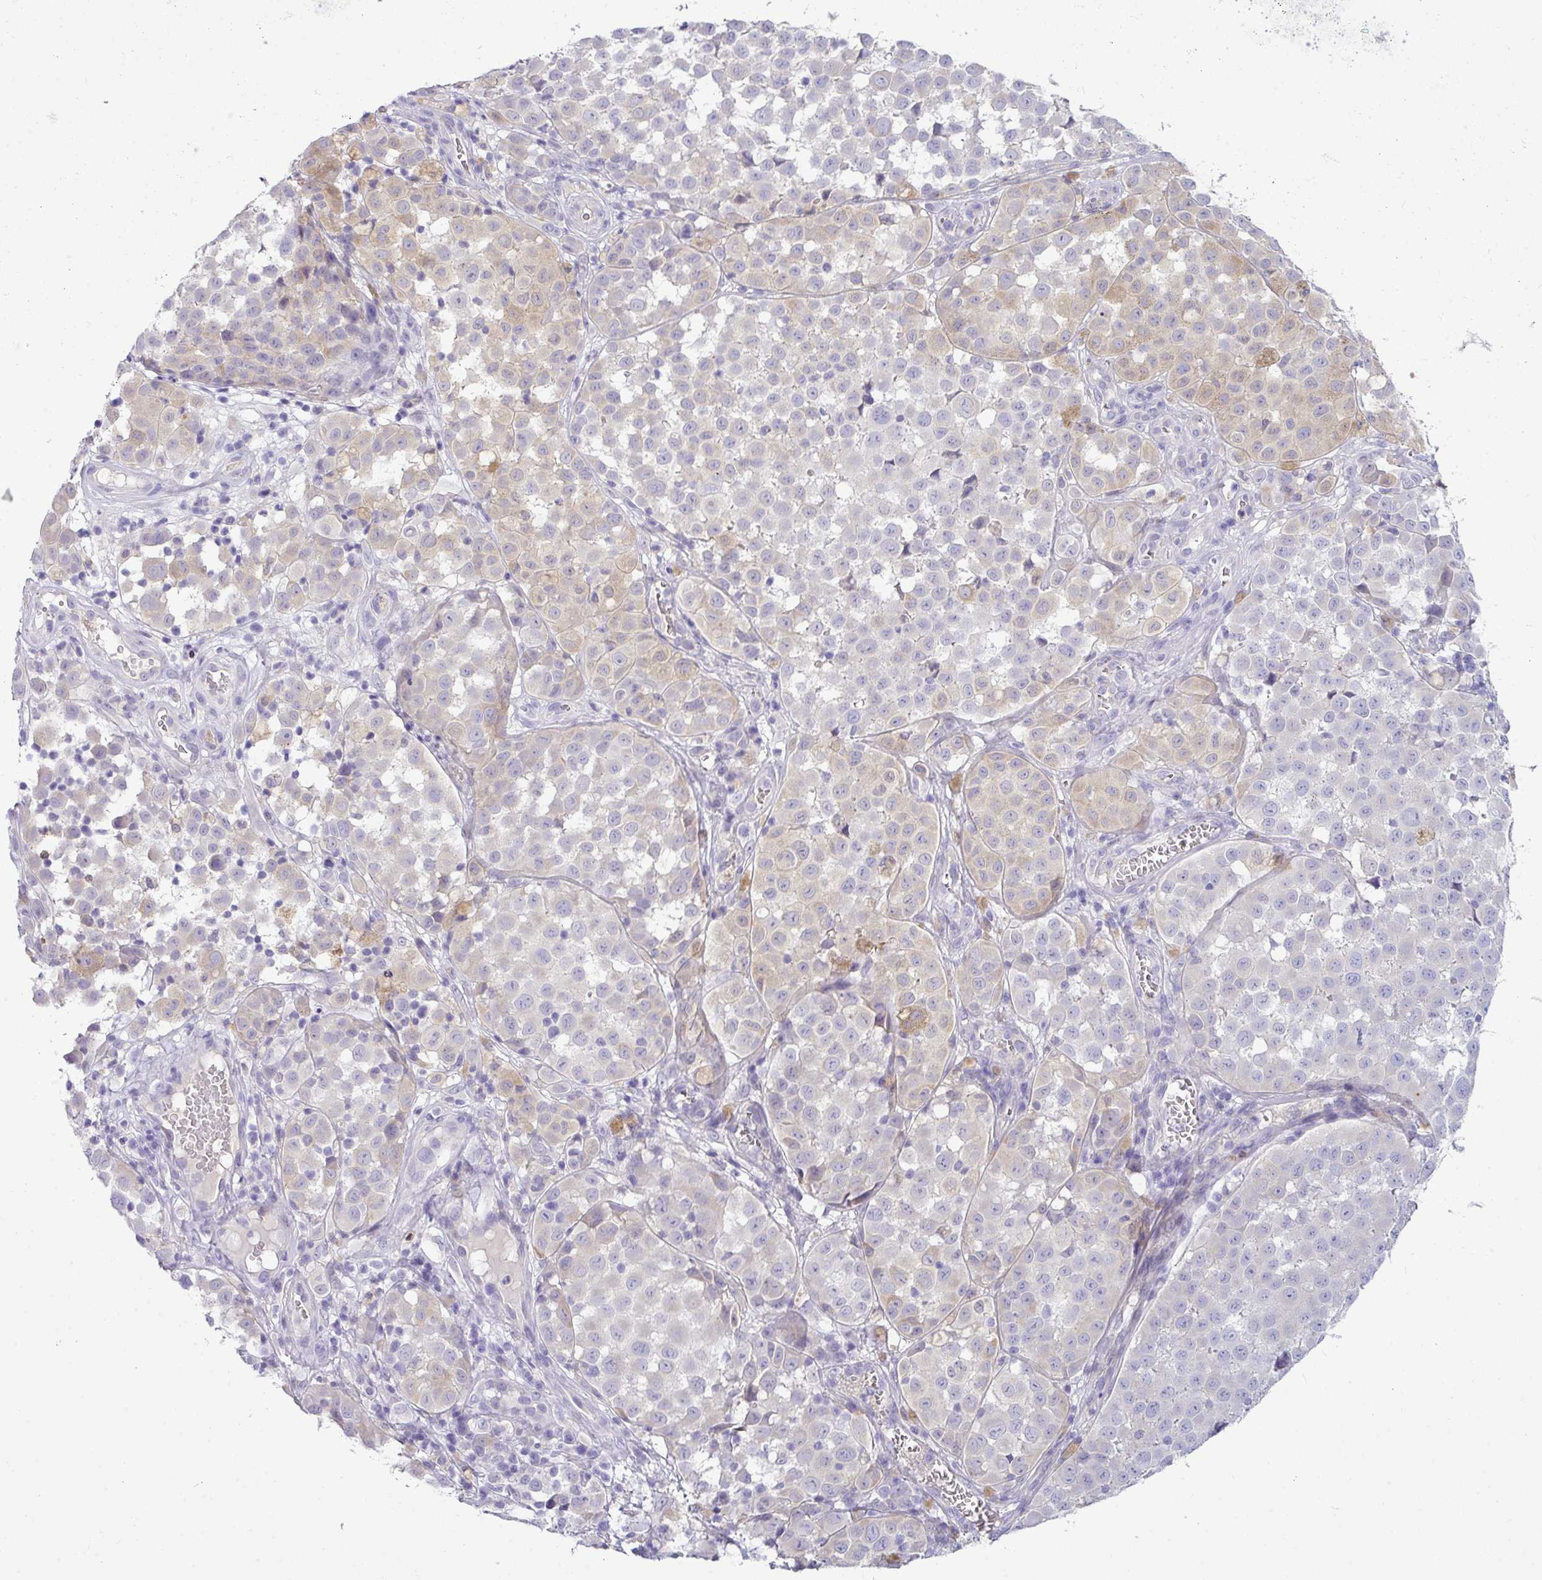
{"staining": {"intensity": "negative", "quantity": "none", "location": "none"}, "tissue": "melanoma", "cell_type": "Tumor cells", "image_type": "cancer", "snomed": [{"axis": "morphology", "description": "Malignant melanoma, NOS"}, {"axis": "topography", "description": "Skin"}], "caption": "Protein analysis of melanoma exhibits no significant staining in tumor cells.", "gene": "ZNF524", "patient": {"sex": "male", "age": 64}}